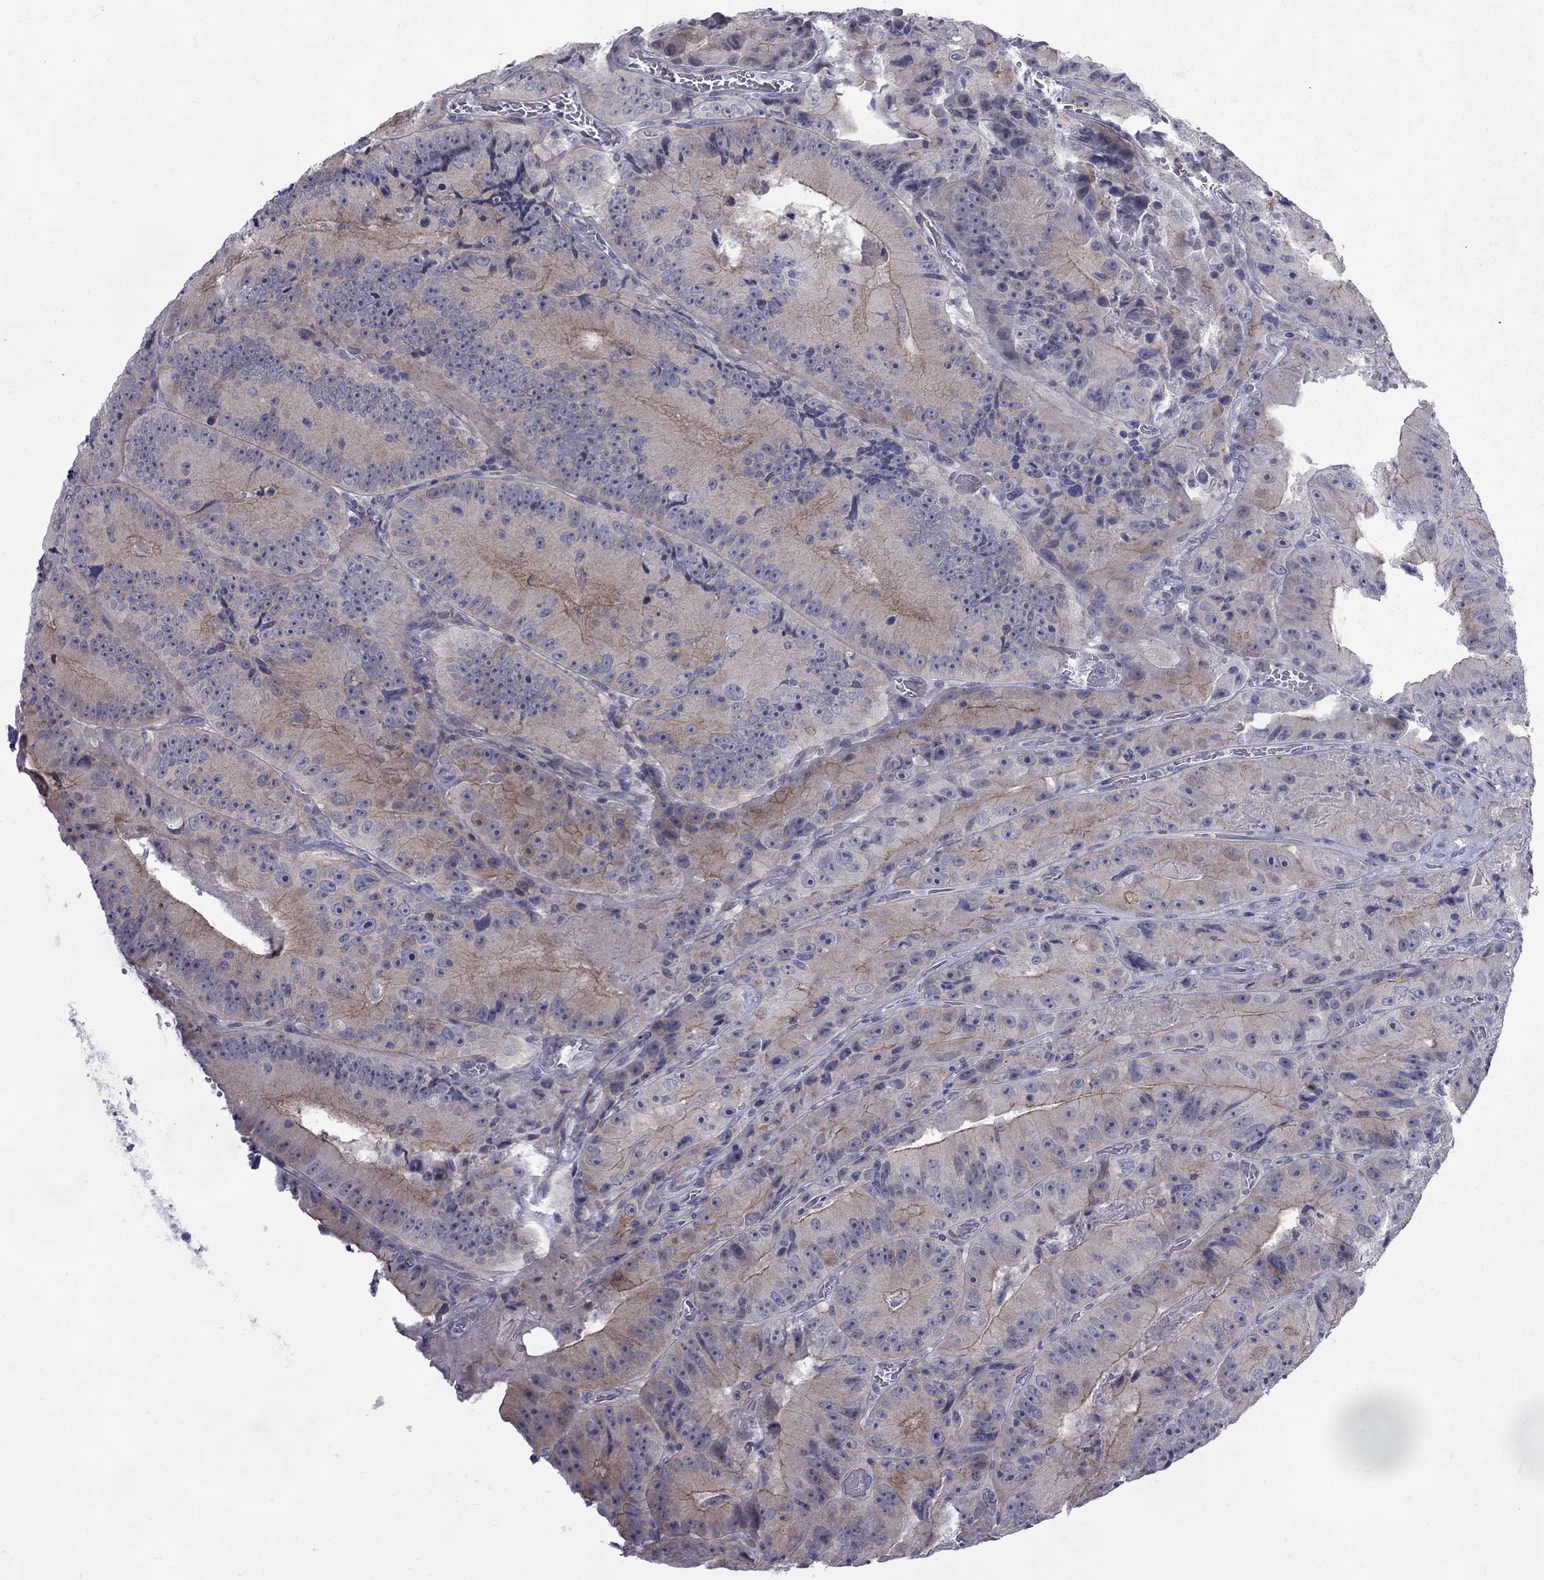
{"staining": {"intensity": "strong", "quantity": "<25%", "location": "cytoplasmic/membranous"}, "tissue": "colorectal cancer", "cell_type": "Tumor cells", "image_type": "cancer", "snomed": [{"axis": "morphology", "description": "Adenocarcinoma, NOS"}, {"axis": "topography", "description": "Colon"}], "caption": "A brown stain shows strong cytoplasmic/membranous staining of a protein in human colorectal adenocarcinoma tumor cells.", "gene": "NRARP", "patient": {"sex": "female", "age": 86}}